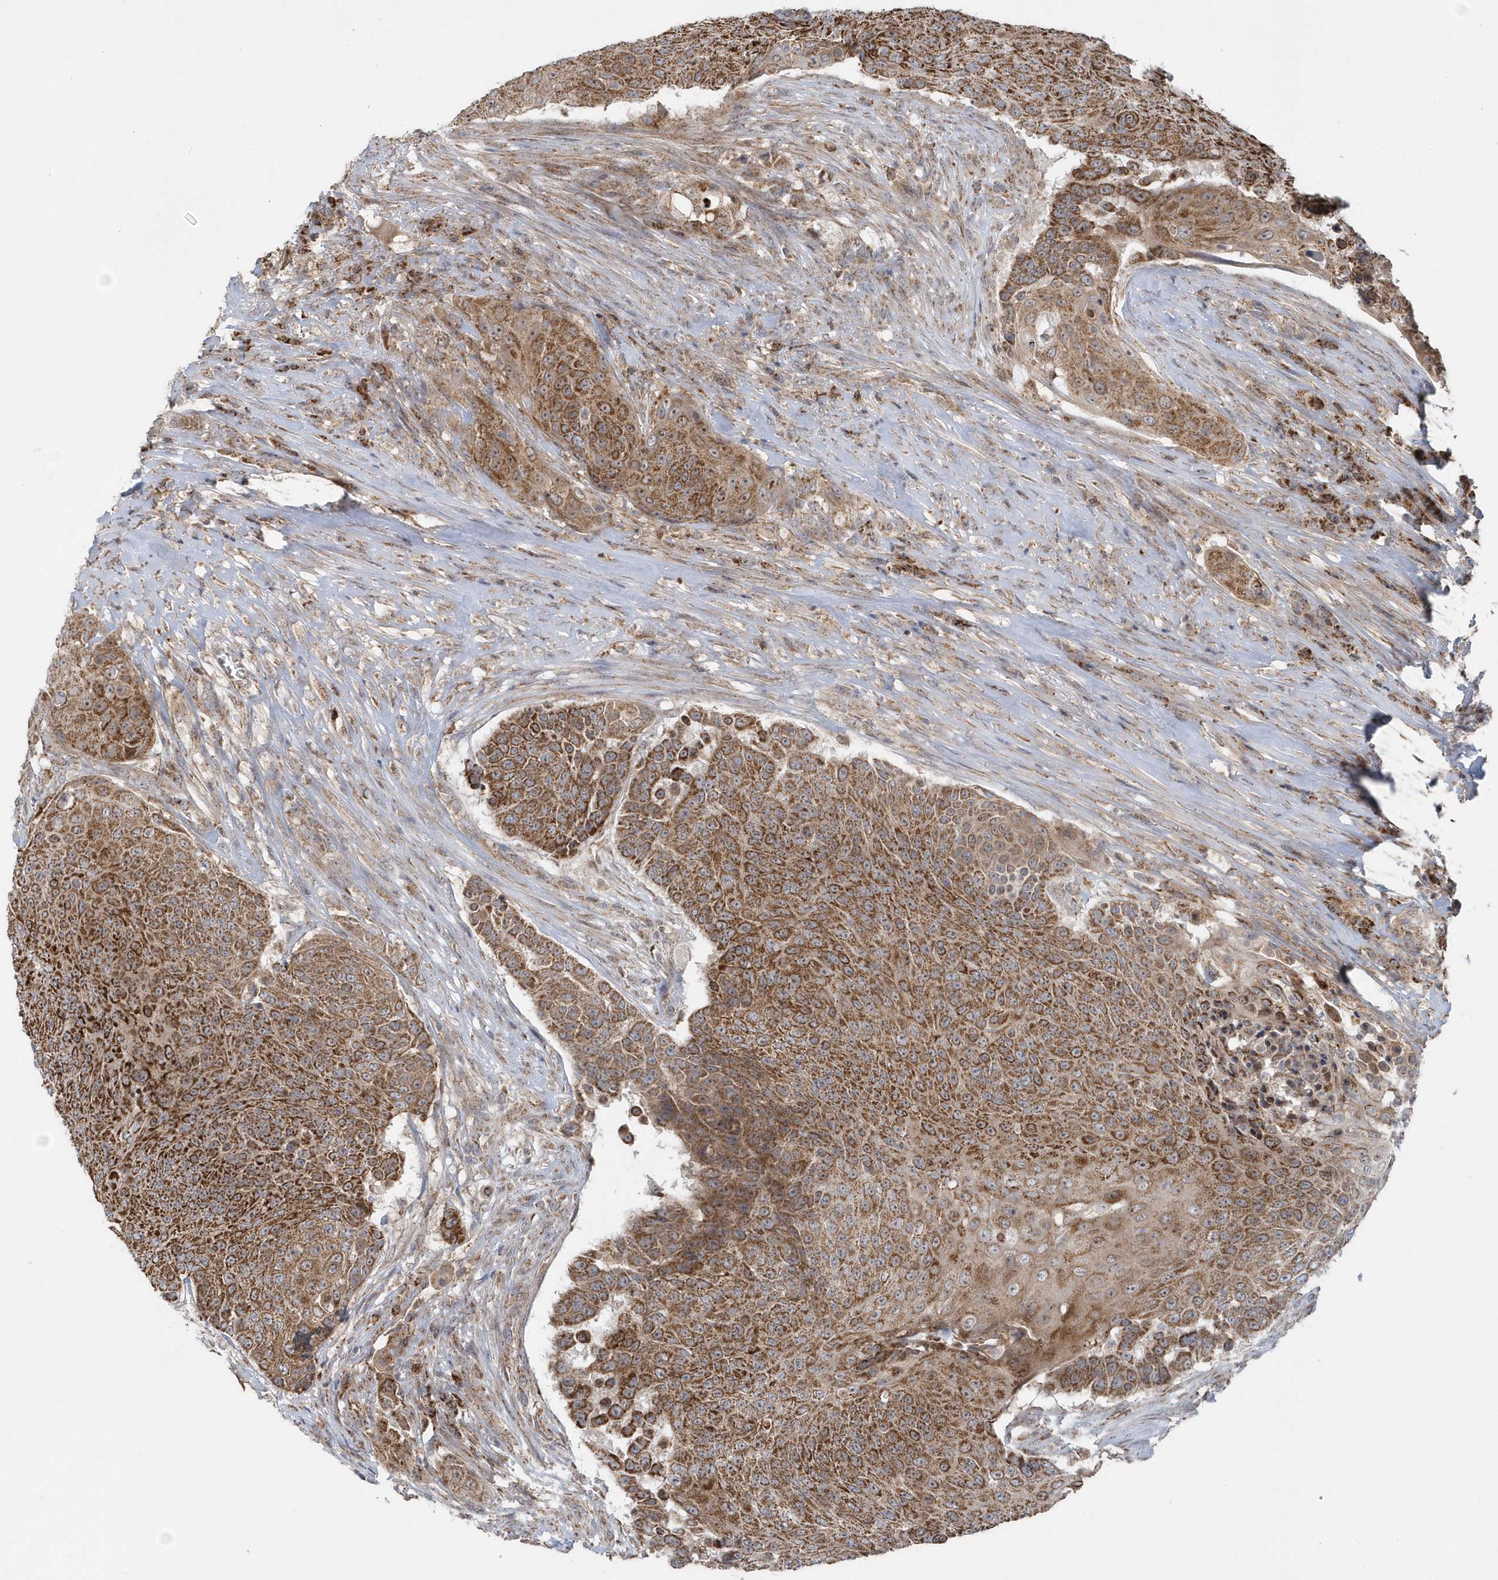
{"staining": {"intensity": "moderate", "quantity": ">75%", "location": "cytoplasmic/membranous"}, "tissue": "urothelial cancer", "cell_type": "Tumor cells", "image_type": "cancer", "snomed": [{"axis": "morphology", "description": "Urothelial carcinoma, High grade"}, {"axis": "topography", "description": "Urinary bladder"}], "caption": "Immunohistochemistry (IHC) (DAB (3,3'-diaminobenzidine)) staining of human high-grade urothelial carcinoma reveals moderate cytoplasmic/membranous protein expression in approximately >75% of tumor cells.", "gene": "PPP1R7", "patient": {"sex": "female", "age": 63}}